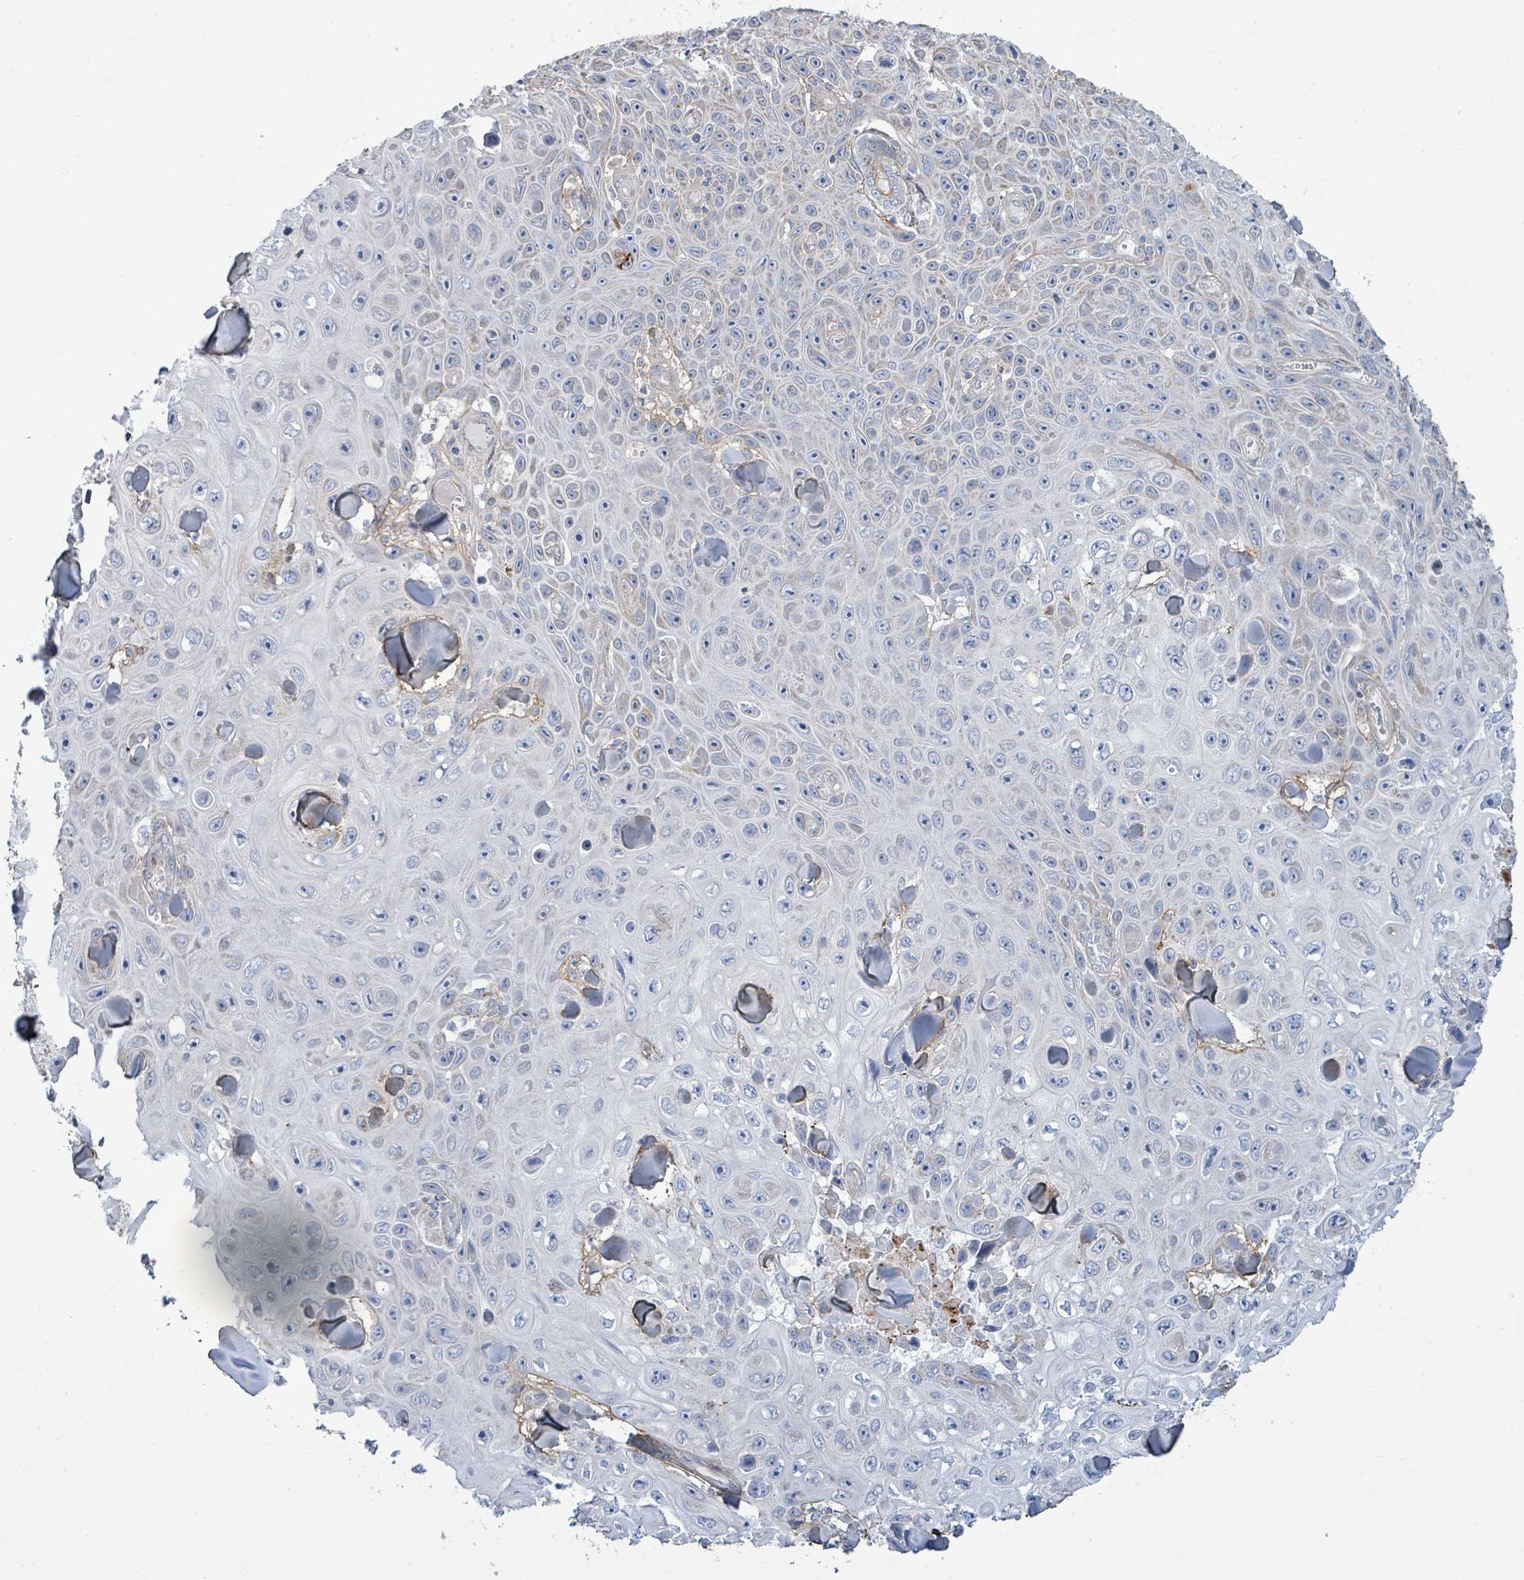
{"staining": {"intensity": "negative", "quantity": "none", "location": "none"}, "tissue": "skin cancer", "cell_type": "Tumor cells", "image_type": "cancer", "snomed": [{"axis": "morphology", "description": "Squamous cell carcinoma, NOS"}, {"axis": "topography", "description": "Skin"}], "caption": "Tumor cells are negative for brown protein staining in squamous cell carcinoma (skin).", "gene": "ALG12", "patient": {"sex": "male", "age": 82}}